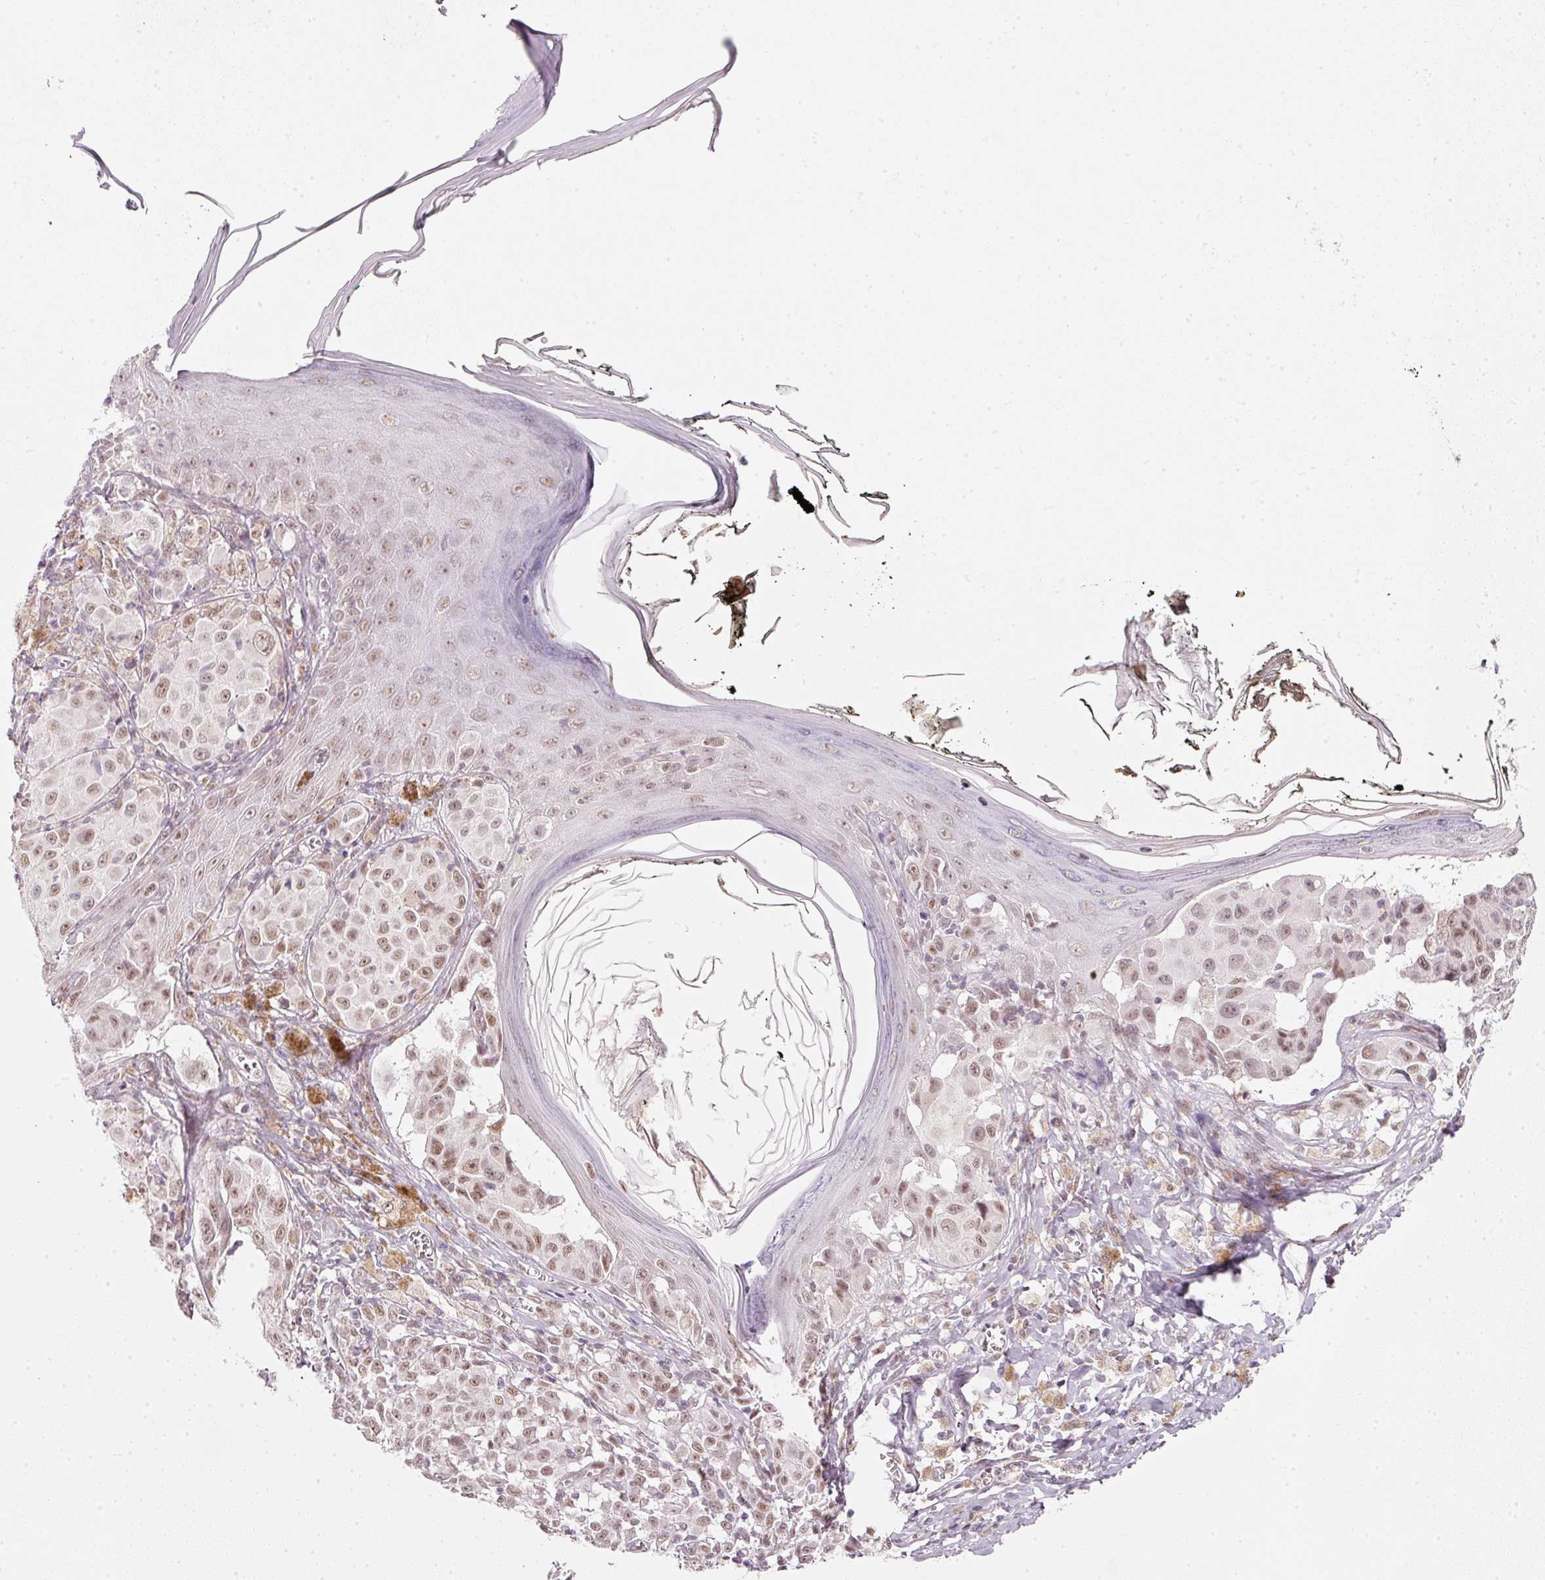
{"staining": {"intensity": "weak", "quantity": ">75%", "location": "nuclear"}, "tissue": "melanoma", "cell_type": "Tumor cells", "image_type": "cancer", "snomed": [{"axis": "morphology", "description": "Malignant melanoma, NOS"}, {"axis": "topography", "description": "Skin"}], "caption": "Immunohistochemical staining of malignant melanoma displays low levels of weak nuclear positivity in about >75% of tumor cells.", "gene": "FSTL3", "patient": {"sex": "female", "age": 43}}